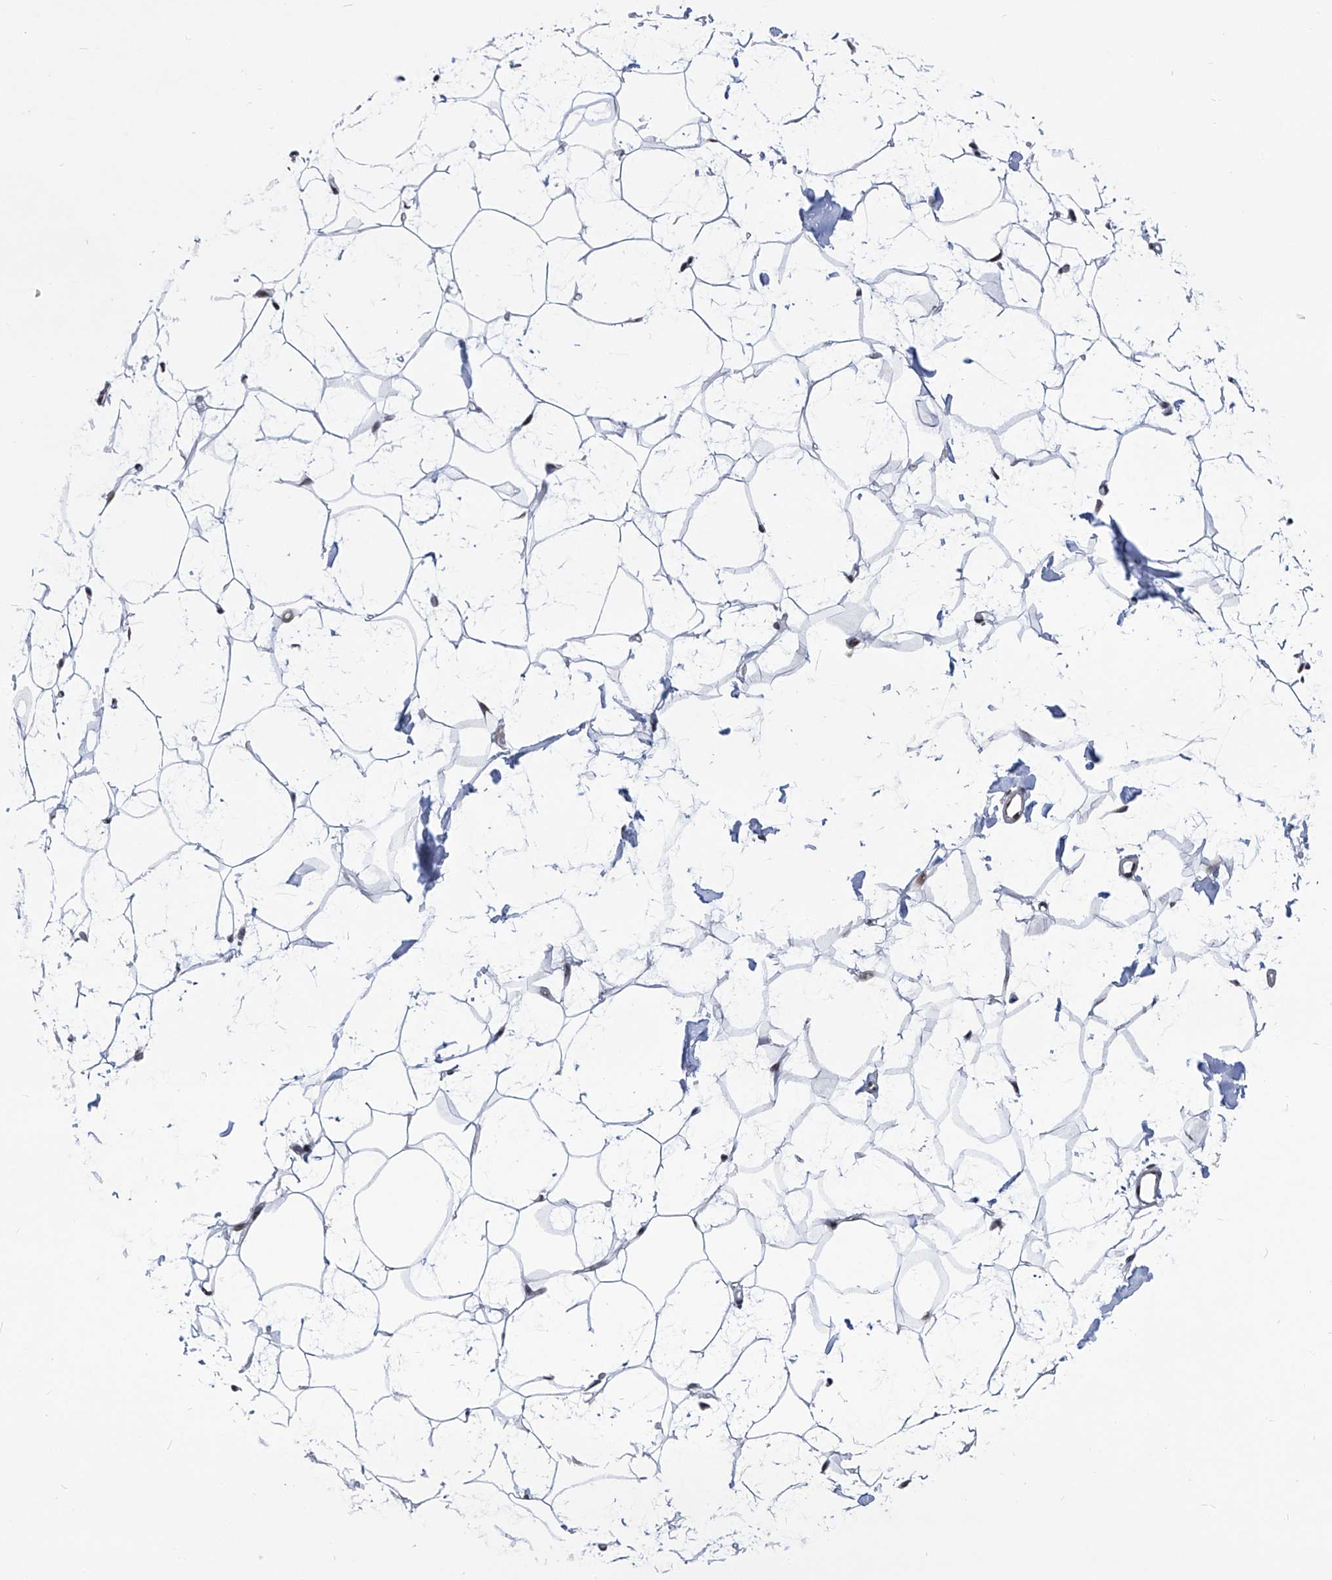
{"staining": {"intensity": "negative", "quantity": "none", "location": "none"}, "tissue": "adipose tissue", "cell_type": "Adipocytes", "image_type": "normal", "snomed": [{"axis": "morphology", "description": "Normal tissue, NOS"}, {"axis": "topography", "description": "Breast"}], "caption": "Human adipose tissue stained for a protein using IHC exhibits no staining in adipocytes.", "gene": "CEP290", "patient": {"sex": "female", "age": 23}}